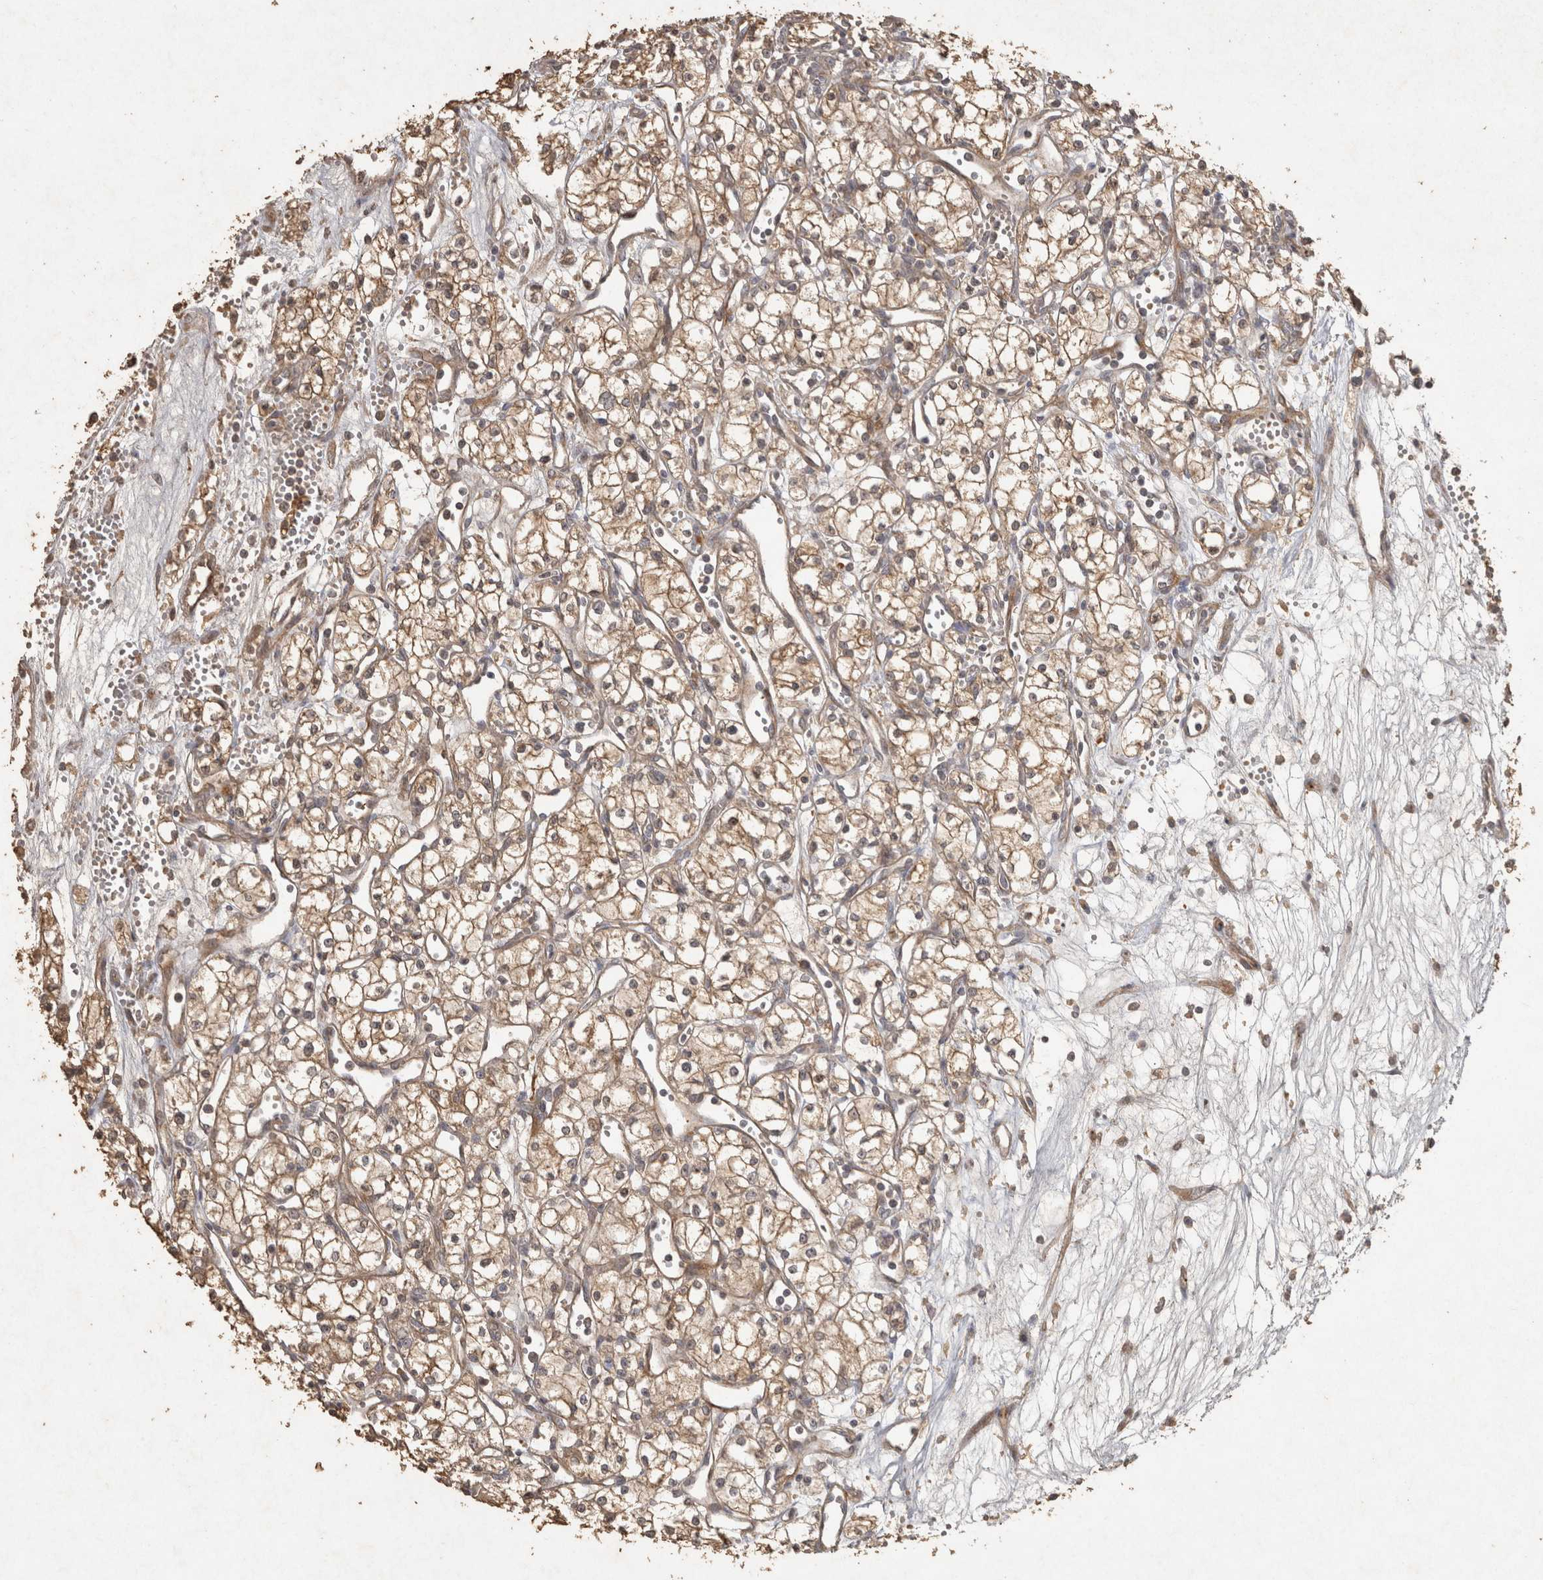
{"staining": {"intensity": "moderate", "quantity": ">75%", "location": "cytoplasmic/membranous"}, "tissue": "renal cancer", "cell_type": "Tumor cells", "image_type": "cancer", "snomed": [{"axis": "morphology", "description": "Adenocarcinoma, NOS"}, {"axis": "topography", "description": "Kidney"}], "caption": "DAB immunohistochemical staining of renal cancer reveals moderate cytoplasmic/membranous protein expression in approximately >75% of tumor cells.", "gene": "OSTN", "patient": {"sex": "male", "age": 59}}